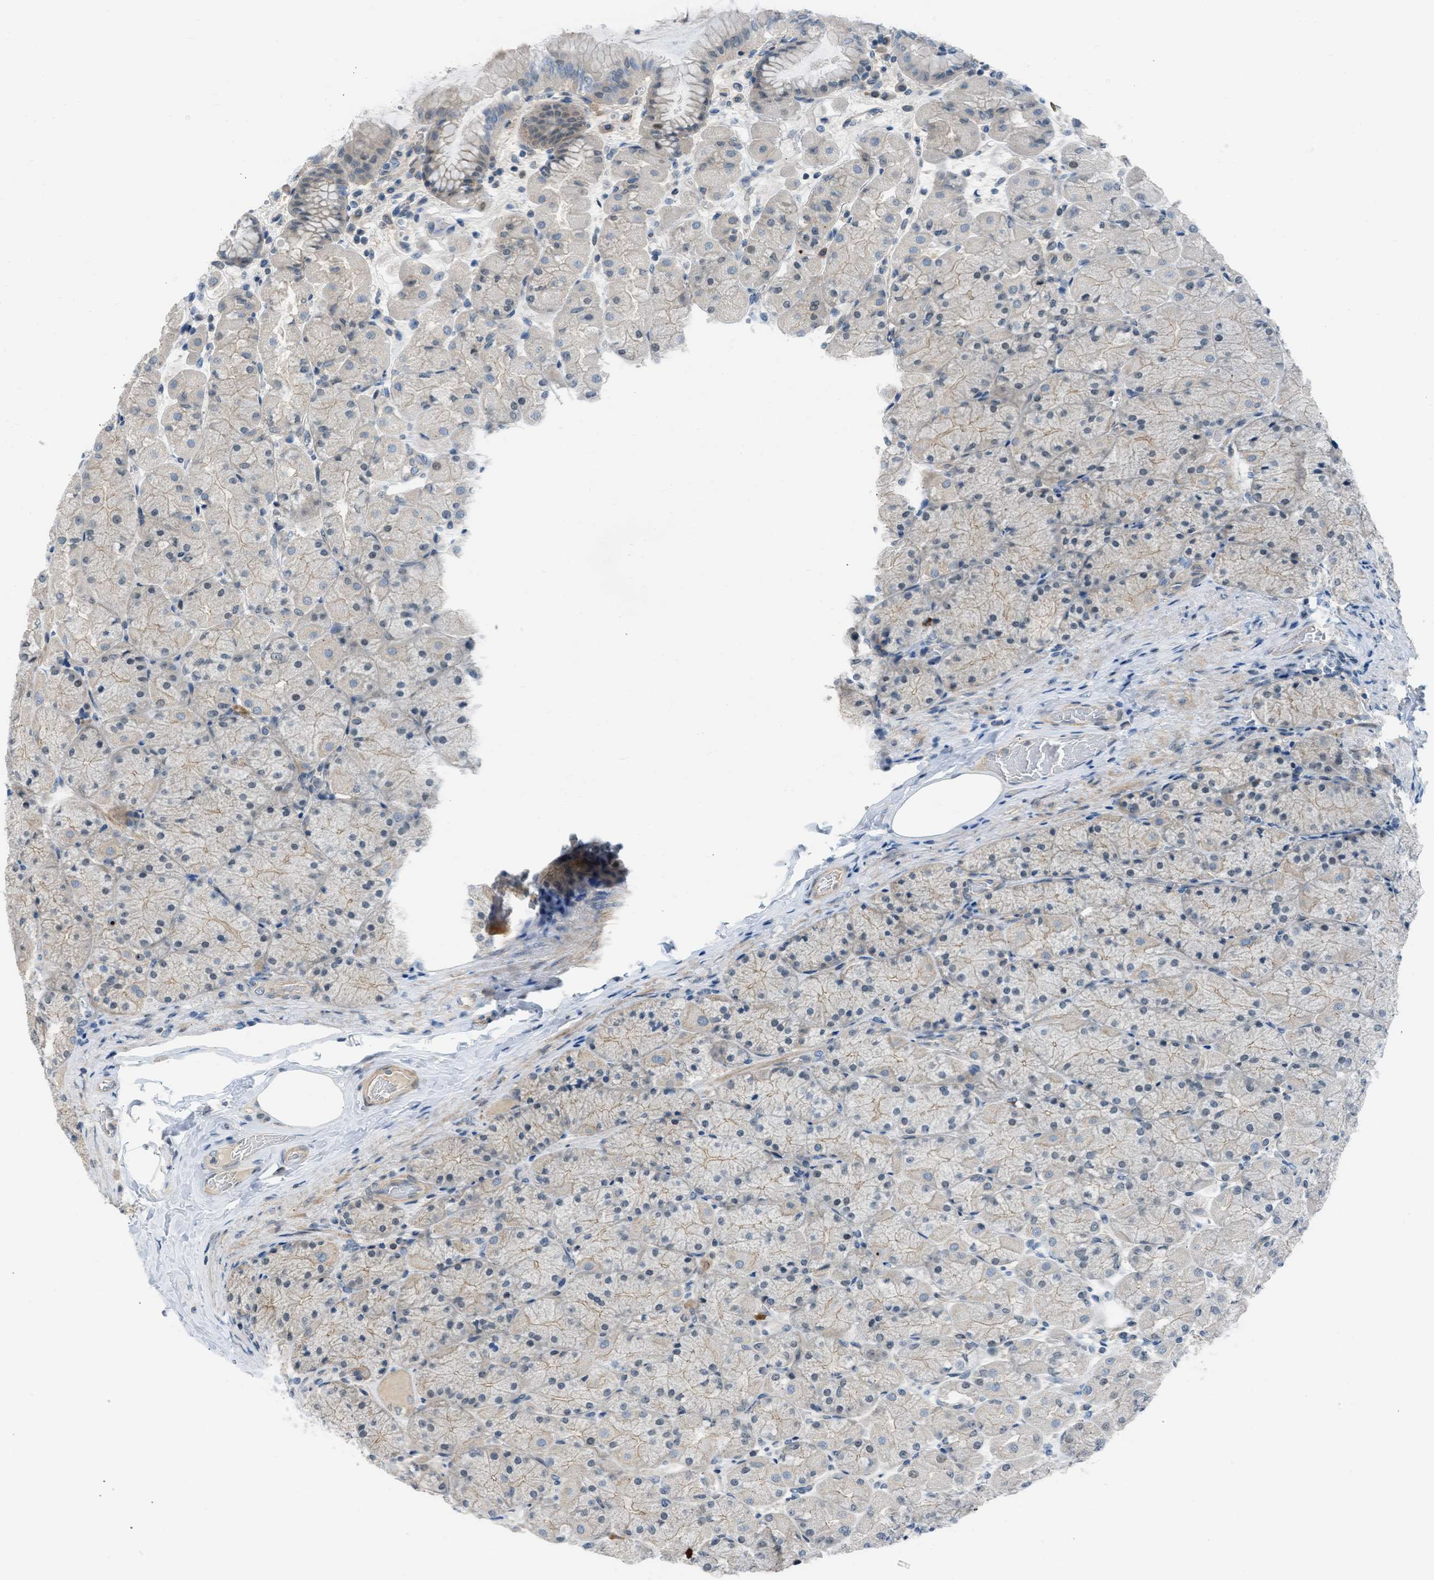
{"staining": {"intensity": "weak", "quantity": ">75%", "location": "cytoplasmic/membranous"}, "tissue": "stomach", "cell_type": "Glandular cells", "image_type": "normal", "snomed": [{"axis": "morphology", "description": "Normal tissue, NOS"}, {"axis": "topography", "description": "Stomach, upper"}], "caption": "Immunohistochemistry image of normal stomach stained for a protein (brown), which reveals low levels of weak cytoplasmic/membranous staining in approximately >75% of glandular cells.", "gene": "TTBK2", "patient": {"sex": "female", "age": 56}}